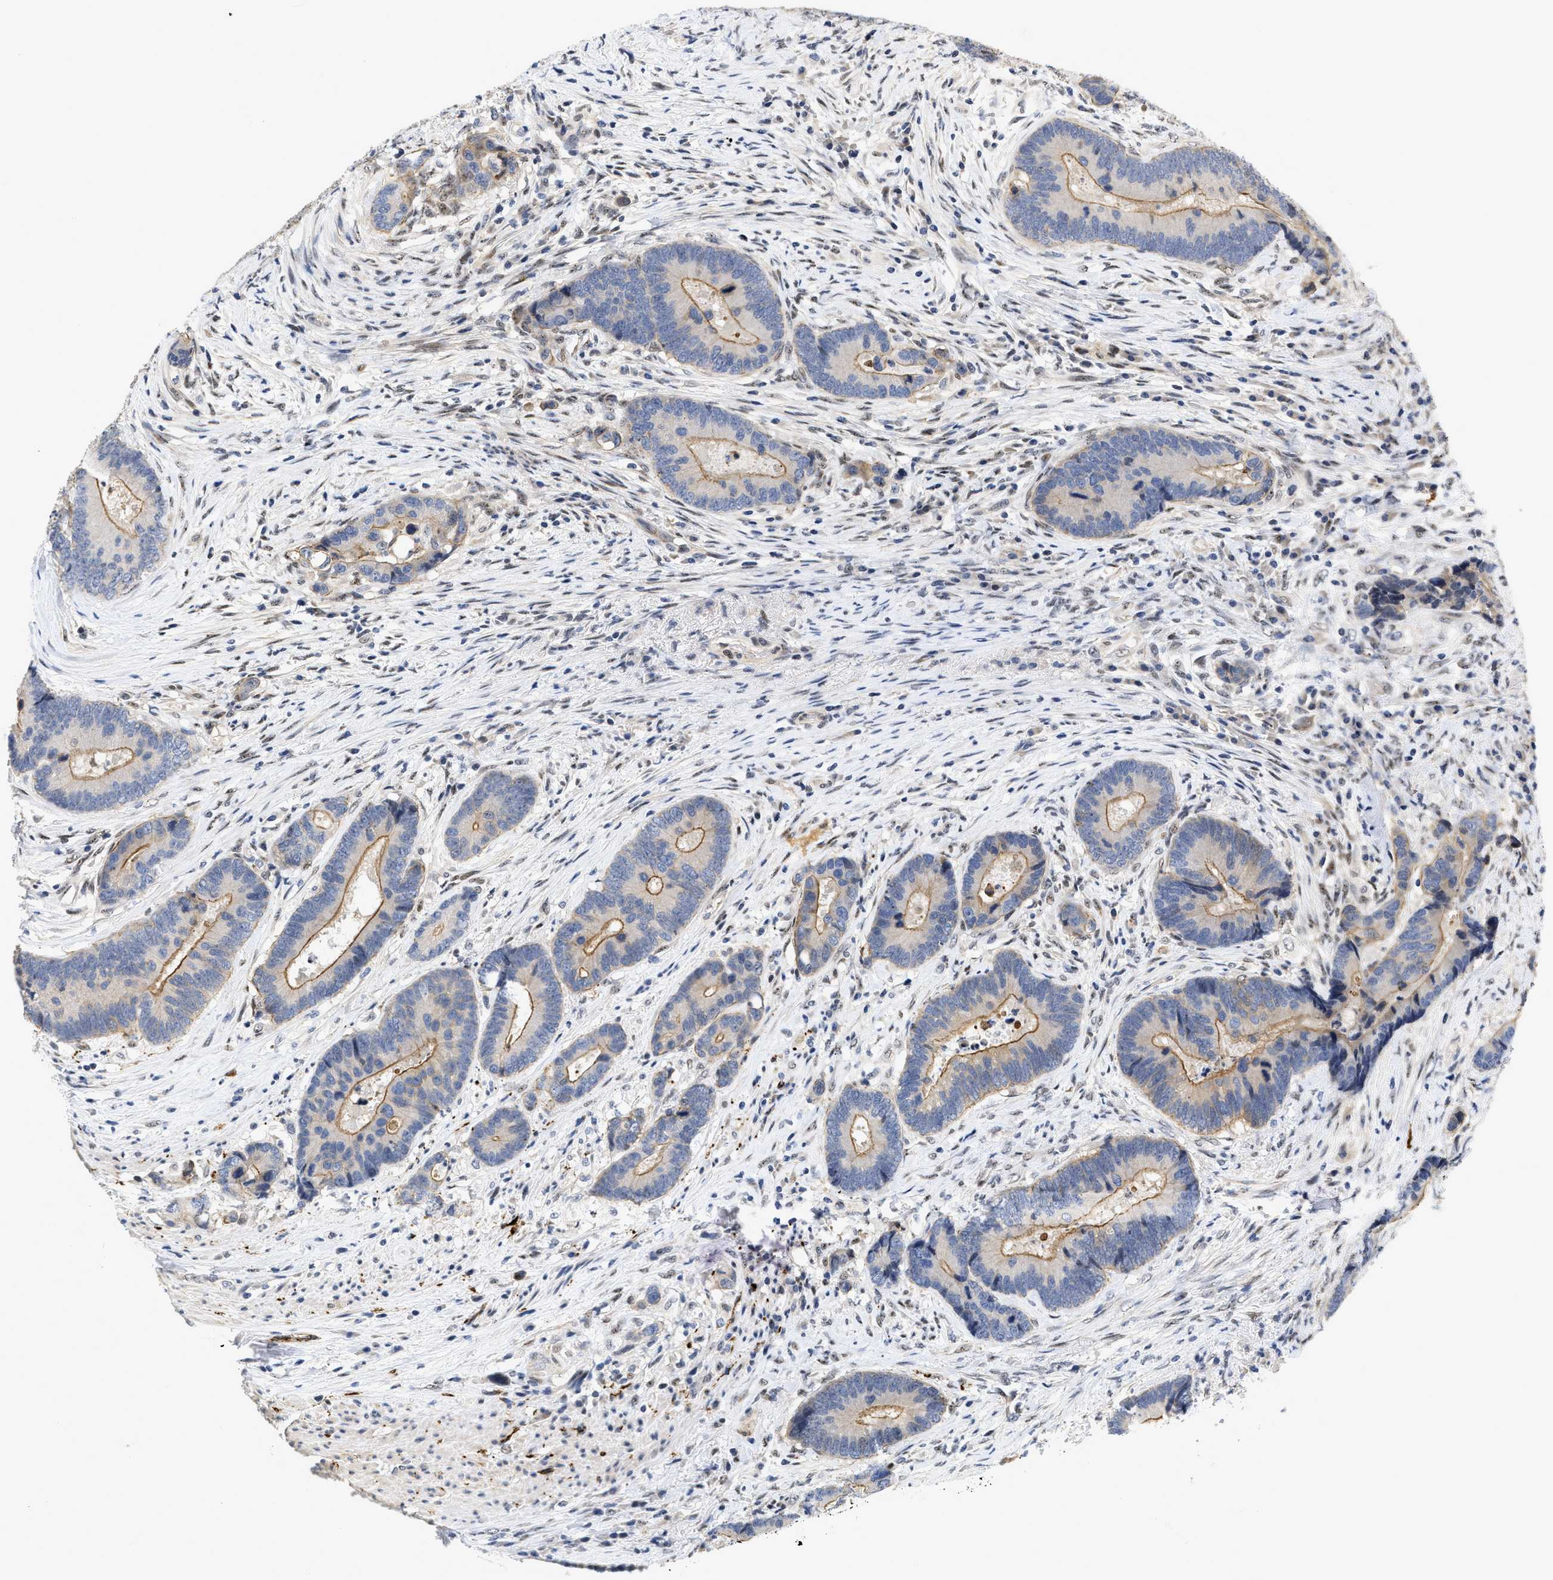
{"staining": {"intensity": "moderate", "quantity": "25%-75%", "location": "cytoplasmic/membranous"}, "tissue": "colorectal cancer", "cell_type": "Tumor cells", "image_type": "cancer", "snomed": [{"axis": "morphology", "description": "Adenocarcinoma, NOS"}, {"axis": "topography", "description": "Rectum"}], "caption": "Brown immunohistochemical staining in colorectal adenocarcinoma reveals moderate cytoplasmic/membranous staining in approximately 25%-75% of tumor cells. The protein is shown in brown color, while the nuclei are stained blue.", "gene": "VIP", "patient": {"sex": "female", "age": 89}}